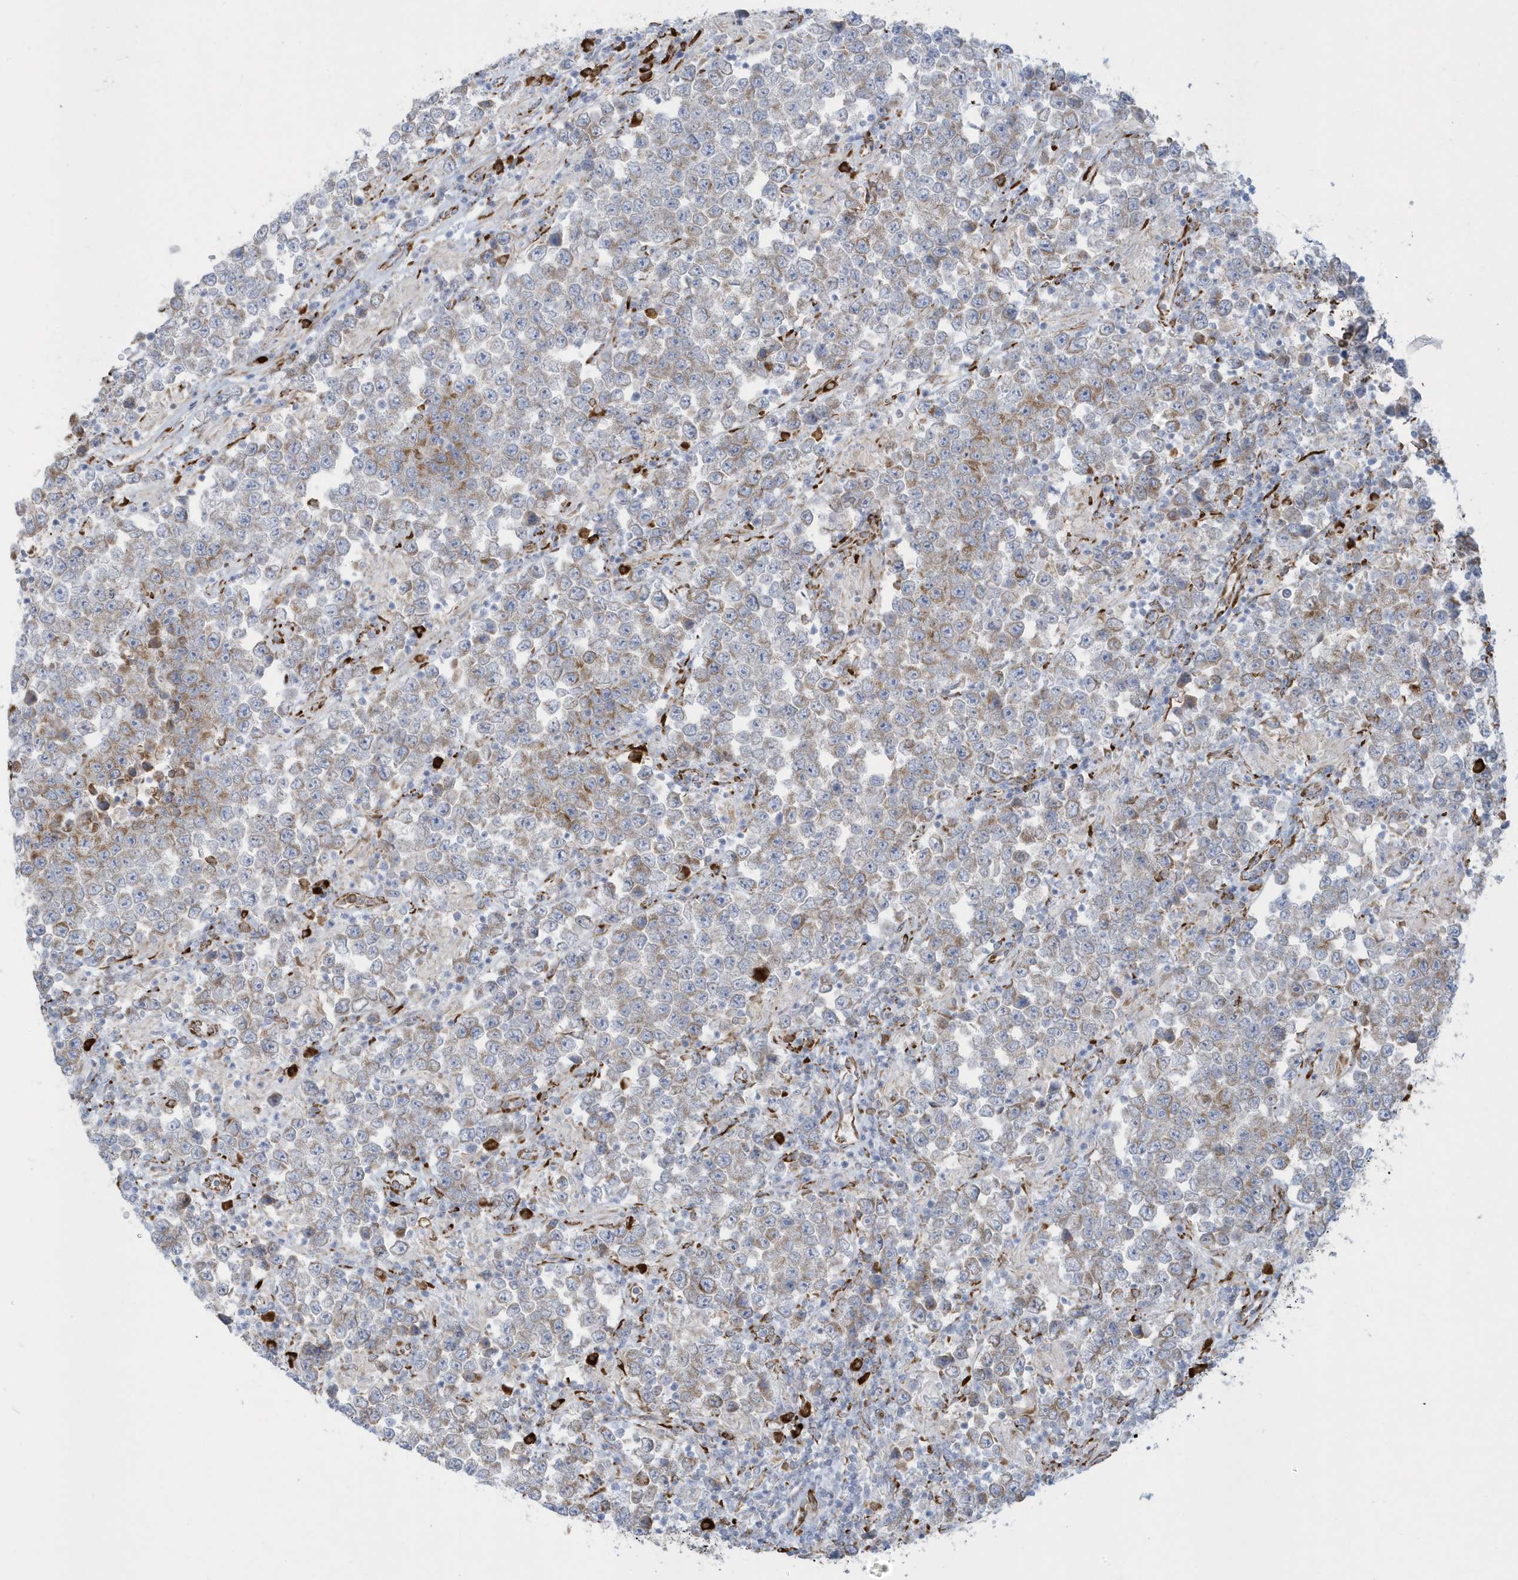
{"staining": {"intensity": "moderate", "quantity": "<25%", "location": "cytoplasmic/membranous"}, "tissue": "testis cancer", "cell_type": "Tumor cells", "image_type": "cancer", "snomed": [{"axis": "morphology", "description": "Normal tissue, NOS"}, {"axis": "morphology", "description": "Urothelial carcinoma, High grade"}, {"axis": "morphology", "description": "Seminoma, NOS"}, {"axis": "morphology", "description": "Carcinoma, Embryonal, NOS"}, {"axis": "topography", "description": "Urinary bladder"}, {"axis": "topography", "description": "Testis"}], "caption": "Immunohistochemical staining of testis cancer displays low levels of moderate cytoplasmic/membranous expression in about <25% of tumor cells.", "gene": "DCAF1", "patient": {"sex": "male", "age": 41}}